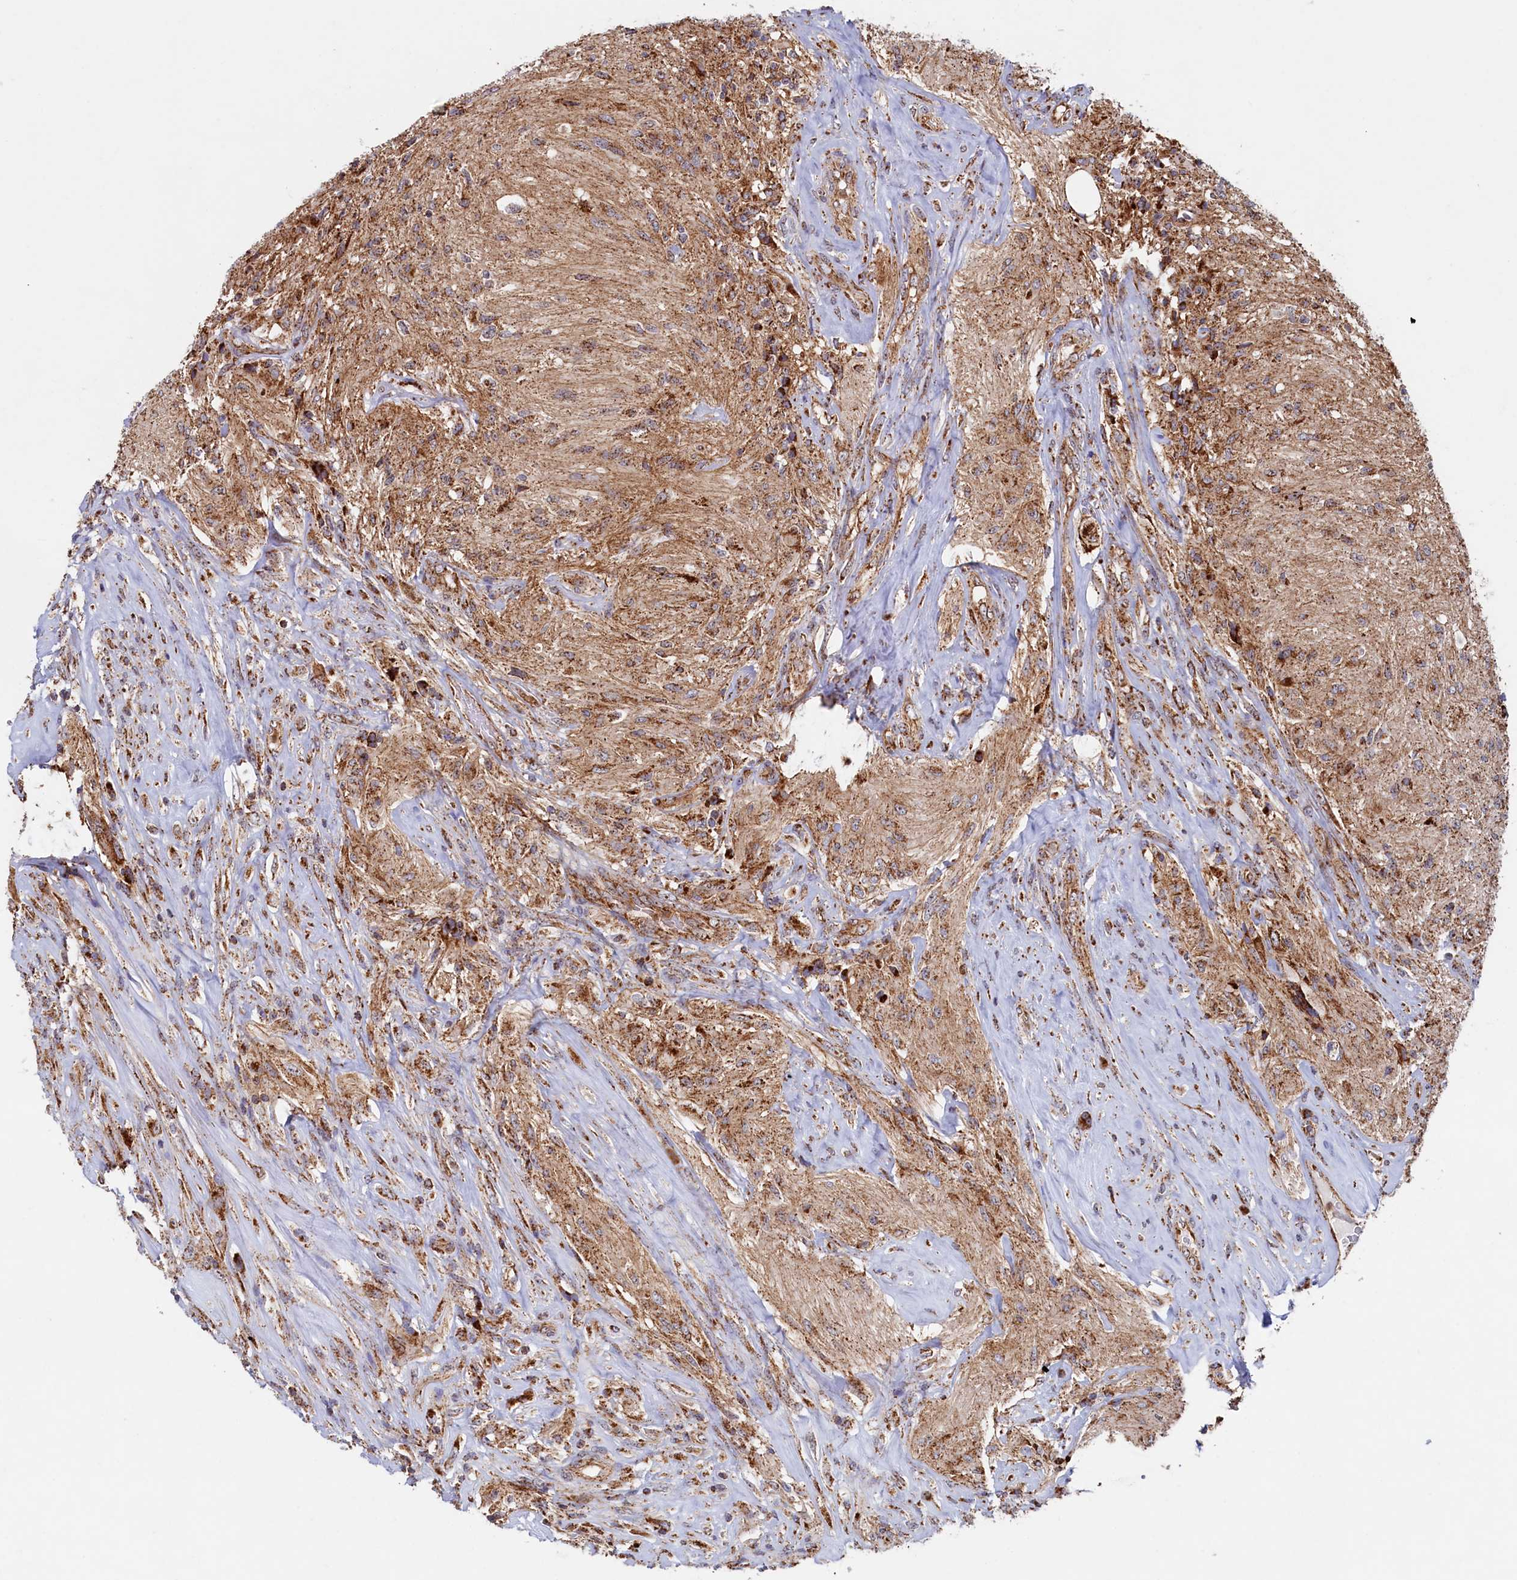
{"staining": {"intensity": "weak", "quantity": "25%-75%", "location": "cytoplasmic/membranous"}, "tissue": "glioma", "cell_type": "Tumor cells", "image_type": "cancer", "snomed": [{"axis": "morphology", "description": "Glioma, malignant, High grade"}, {"axis": "topography", "description": "Brain"}], "caption": "Immunohistochemistry photomicrograph of human glioma stained for a protein (brown), which displays low levels of weak cytoplasmic/membranous staining in about 25%-75% of tumor cells.", "gene": "UBE3B", "patient": {"sex": "male", "age": 56}}